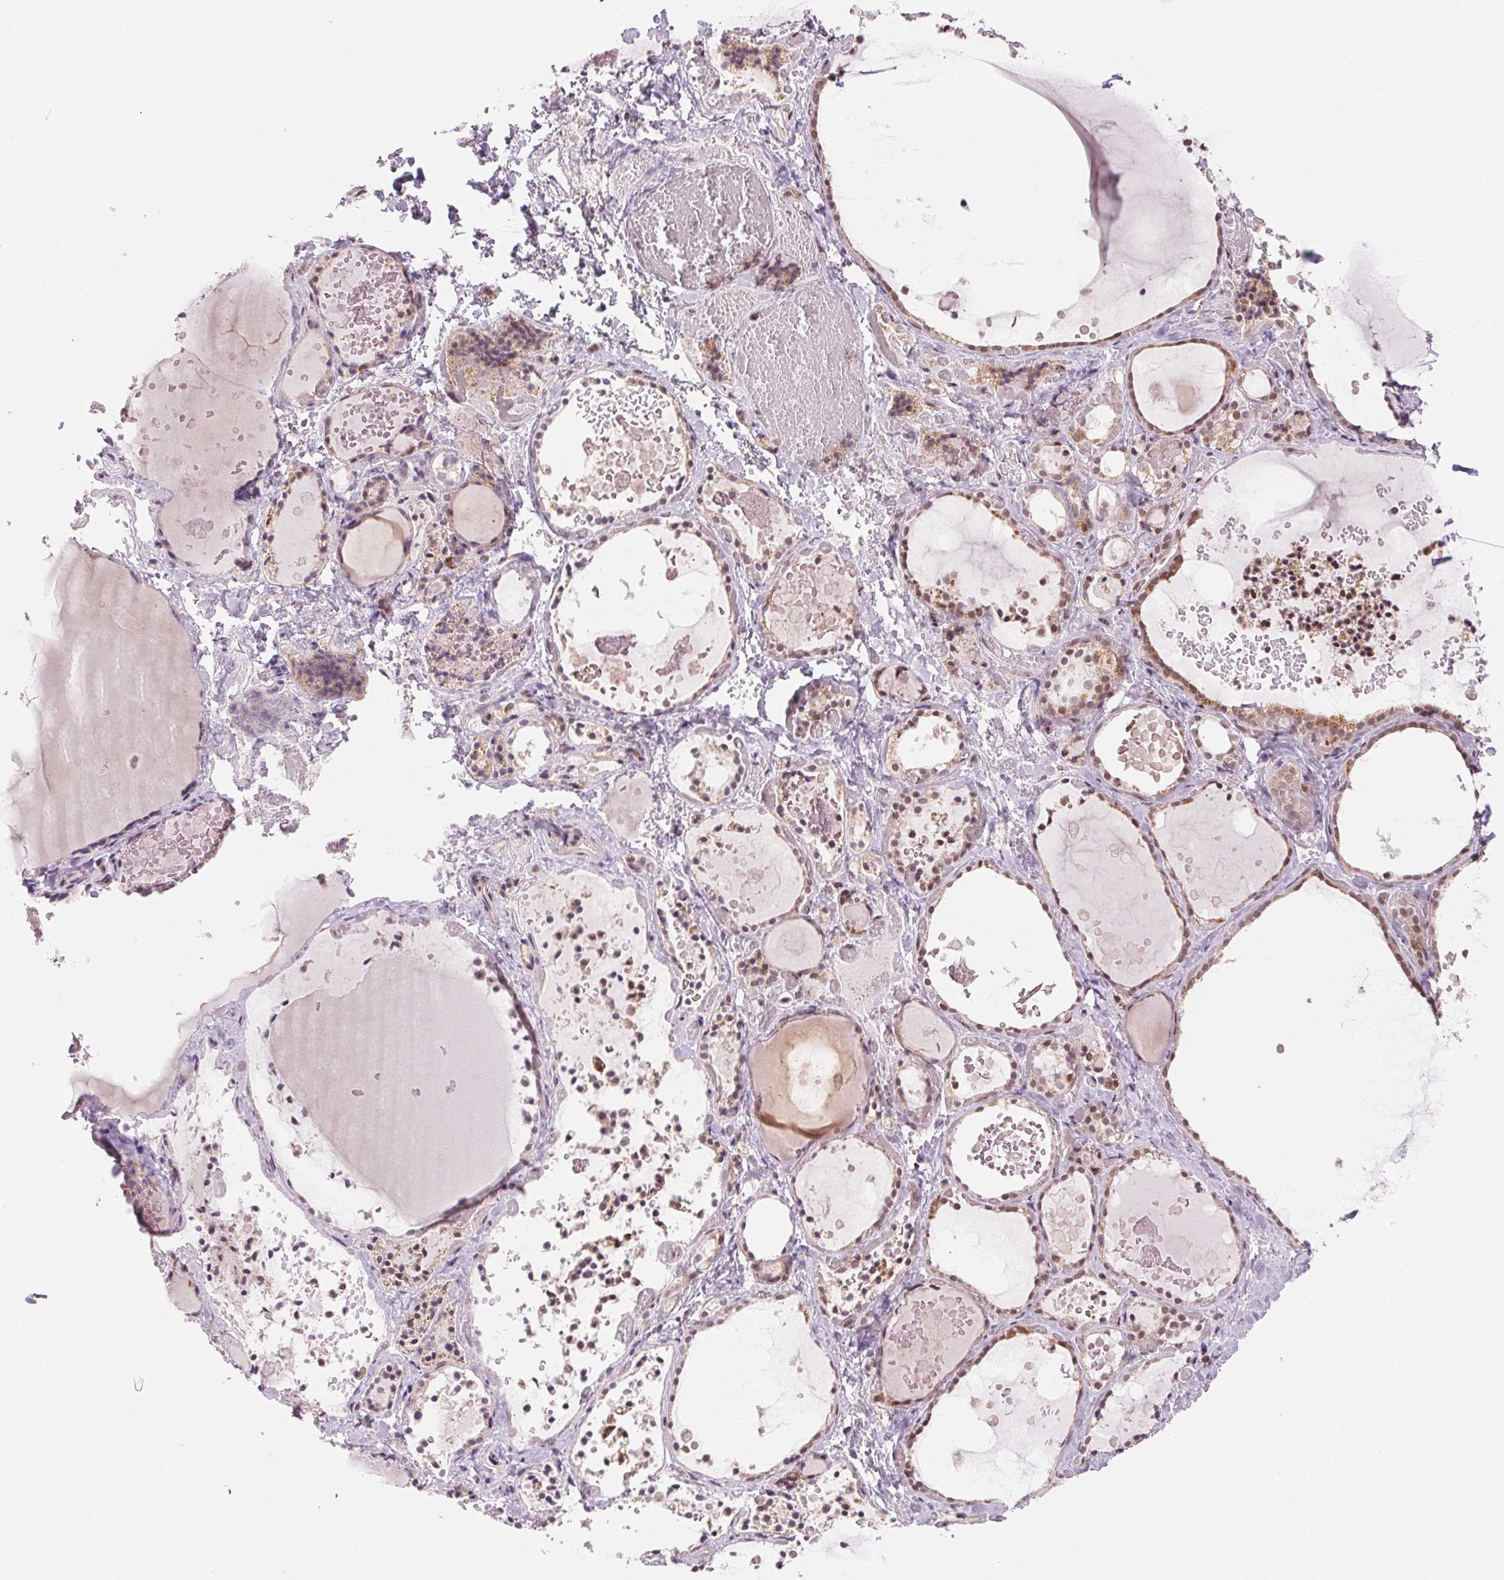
{"staining": {"intensity": "moderate", "quantity": ">75%", "location": "cytoplasmic/membranous,nuclear"}, "tissue": "thyroid gland", "cell_type": "Glandular cells", "image_type": "normal", "snomed": [{"axis": "morphology", "description": "Normal tissue, NOS"}, {"axis": "topography", "description": "Thyroid gland"}], "caption": "Moderate cytoplasmic/membranous,nuclear expression is present in approximately >75% of glandular cells in benign thyroid gland. (Stains: DAB (3,3'-diaminobenzidine) in brown, nuclei in blue, Microscopy: brightfield microscopy at high magnification).", "gene": "ARHGAP32", "patient": {"sex": "female", "age": 56}}